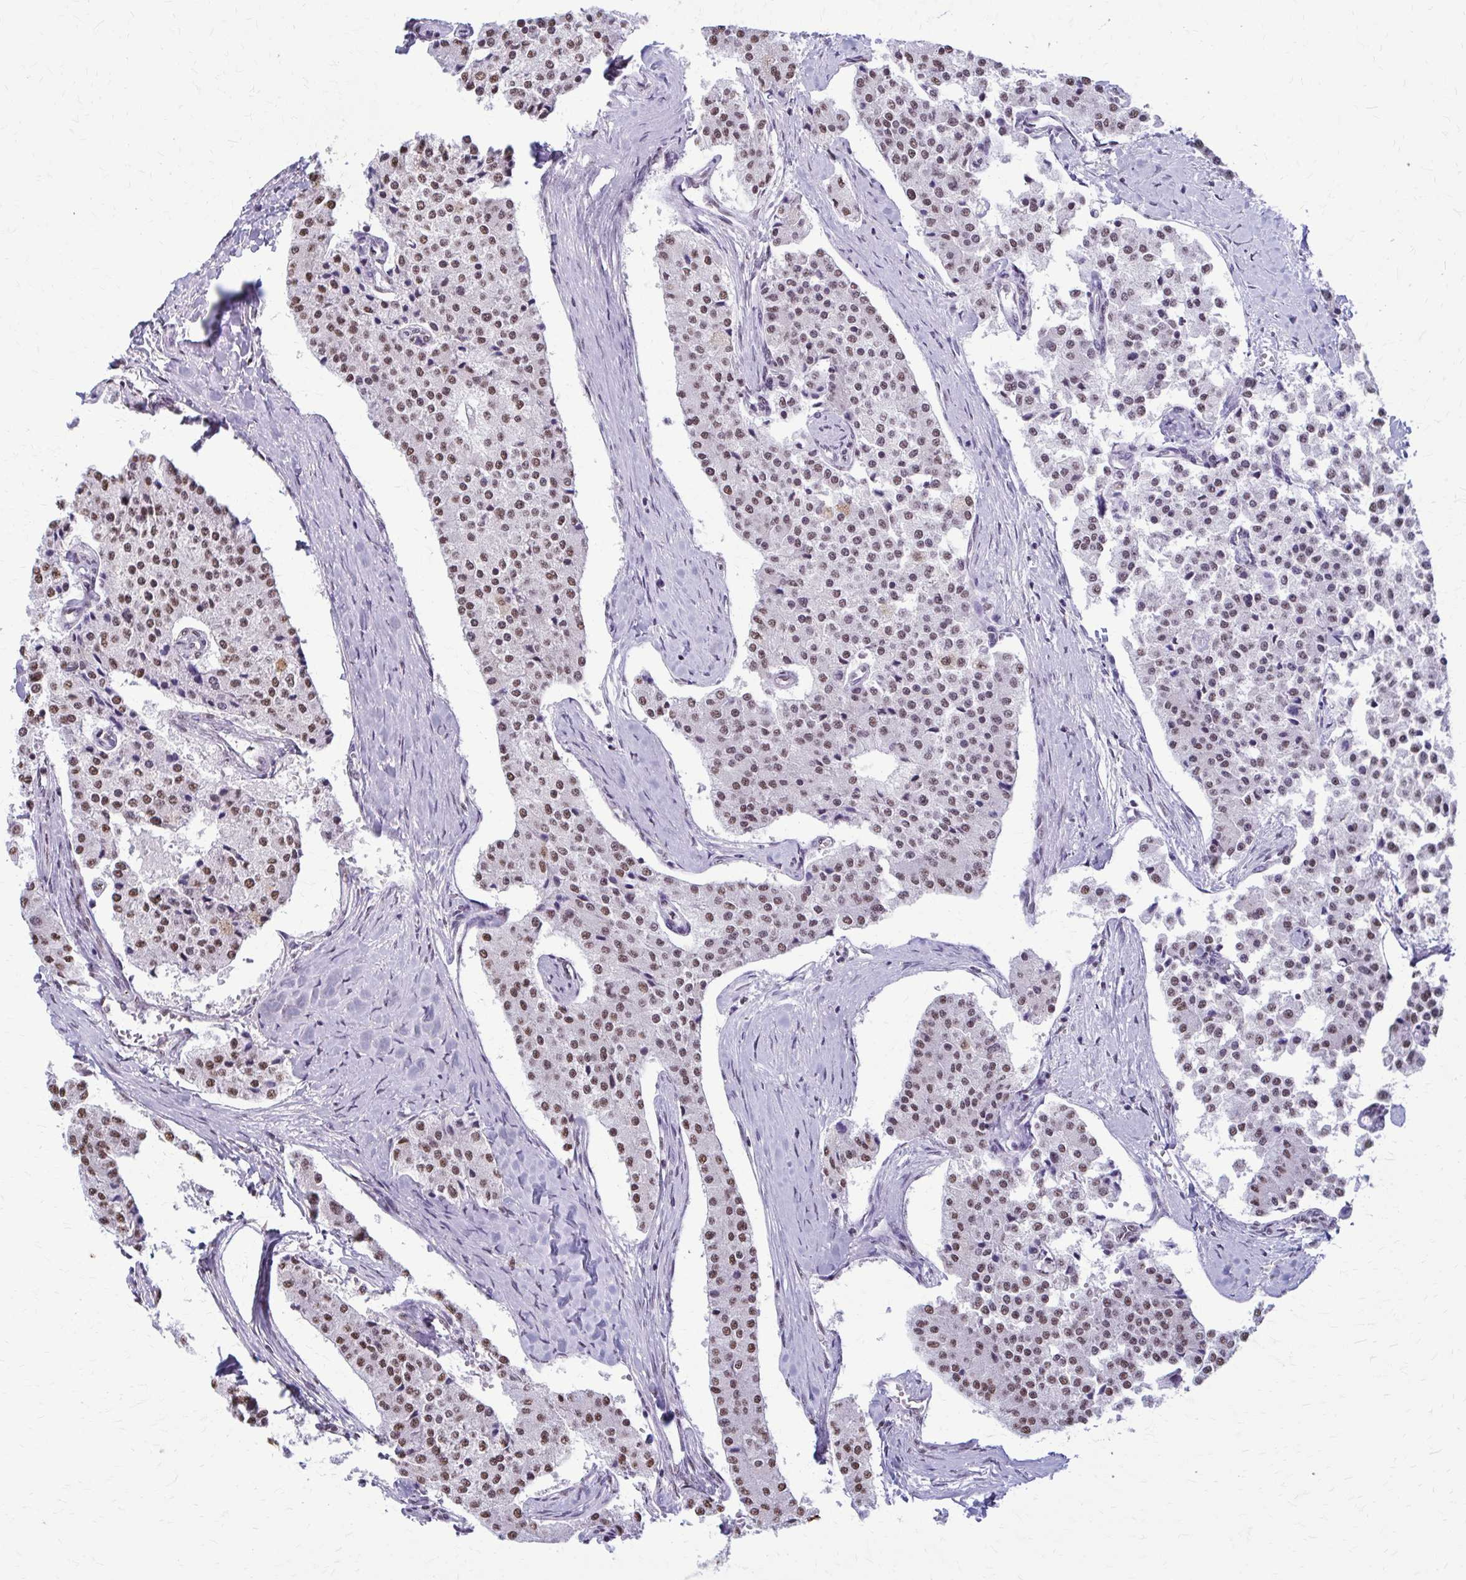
{"staining": {"intensity": "moderate", "quantity": ">75%", "location": "nuclear"}, "tissue": "carcinoid", "cell_type": "Tumor cells", "image_type": "cancer", "snomed": [{"axis": "morphology", "description": "Carcinoid, malignant, NOS"}, {"axis": "topography", "description": "Colon"}], "caption": "Carcinoid stained with a brown dye displays moderate nuclear positive expression in approximately >75% of tumor cells.", "gene": "SNRPA", "patient": {"sex": "female", "age": 52}}